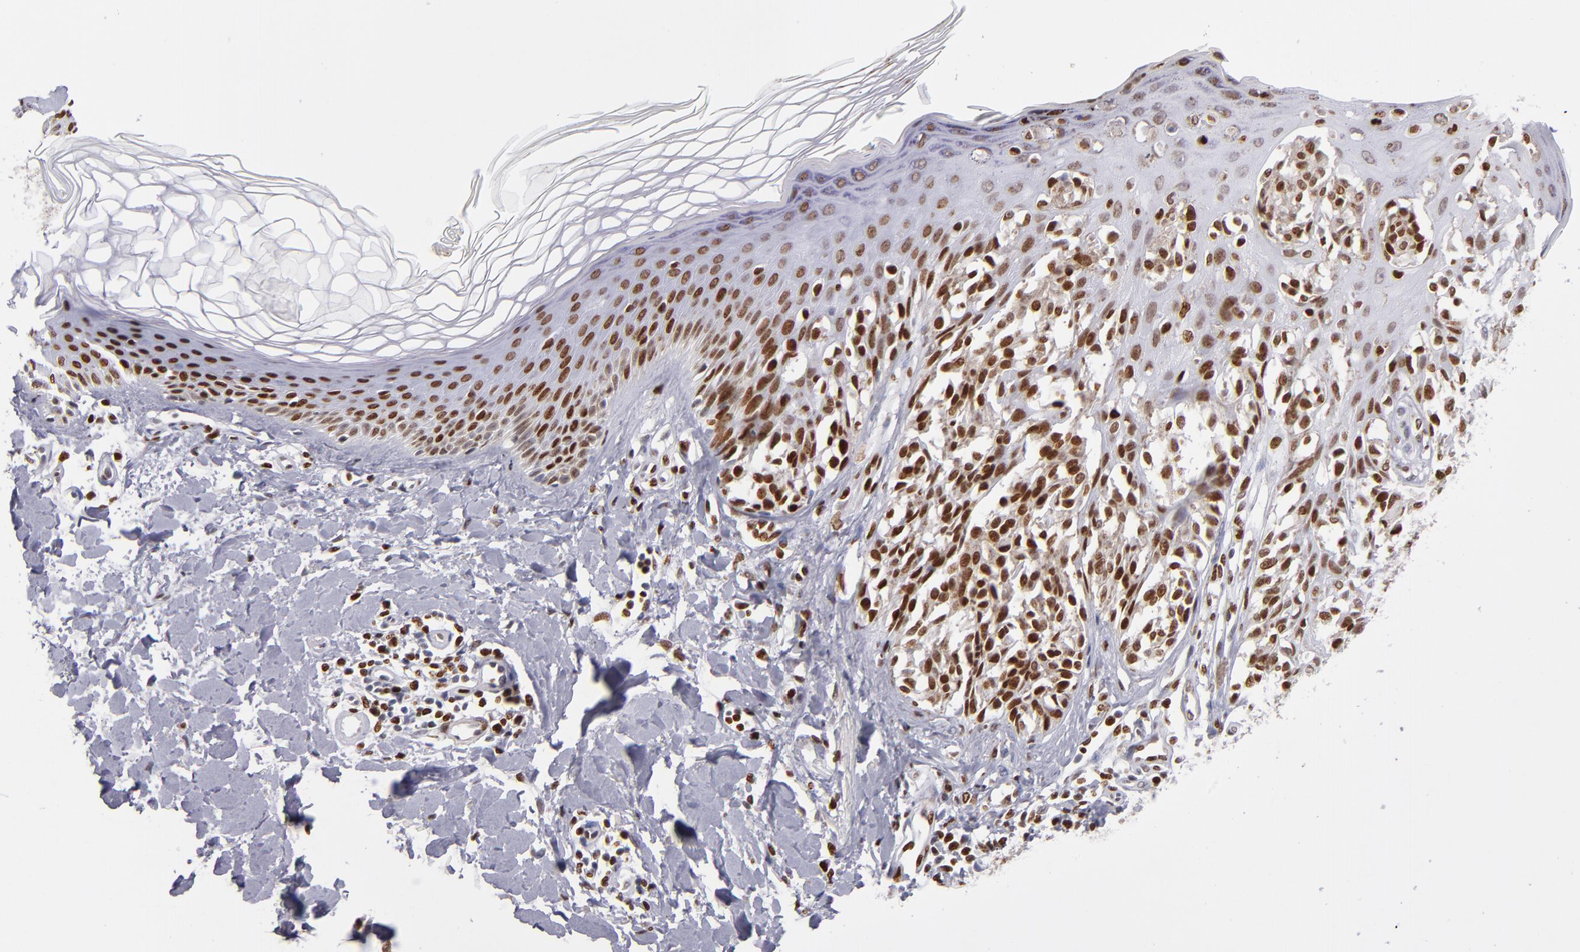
{"staining": {"intensity": "strong", "quantity": ">75%", "location": "nuclear"}, "tissue": "melanoma", "cell_type": "Tumor cells", "image_type": "cancer", "snomed": [{"axis": "morphology", "description": "Malignant melanoma, NOS"}, {"axis": "topography", "description": "Skin"}], "caption": "The immunohistochemical stain shows strong nuclear positivity in tumor cells of melanoma tissue.", "gene": "POLA1", "patient": {"sex": "female", "age": 38}}